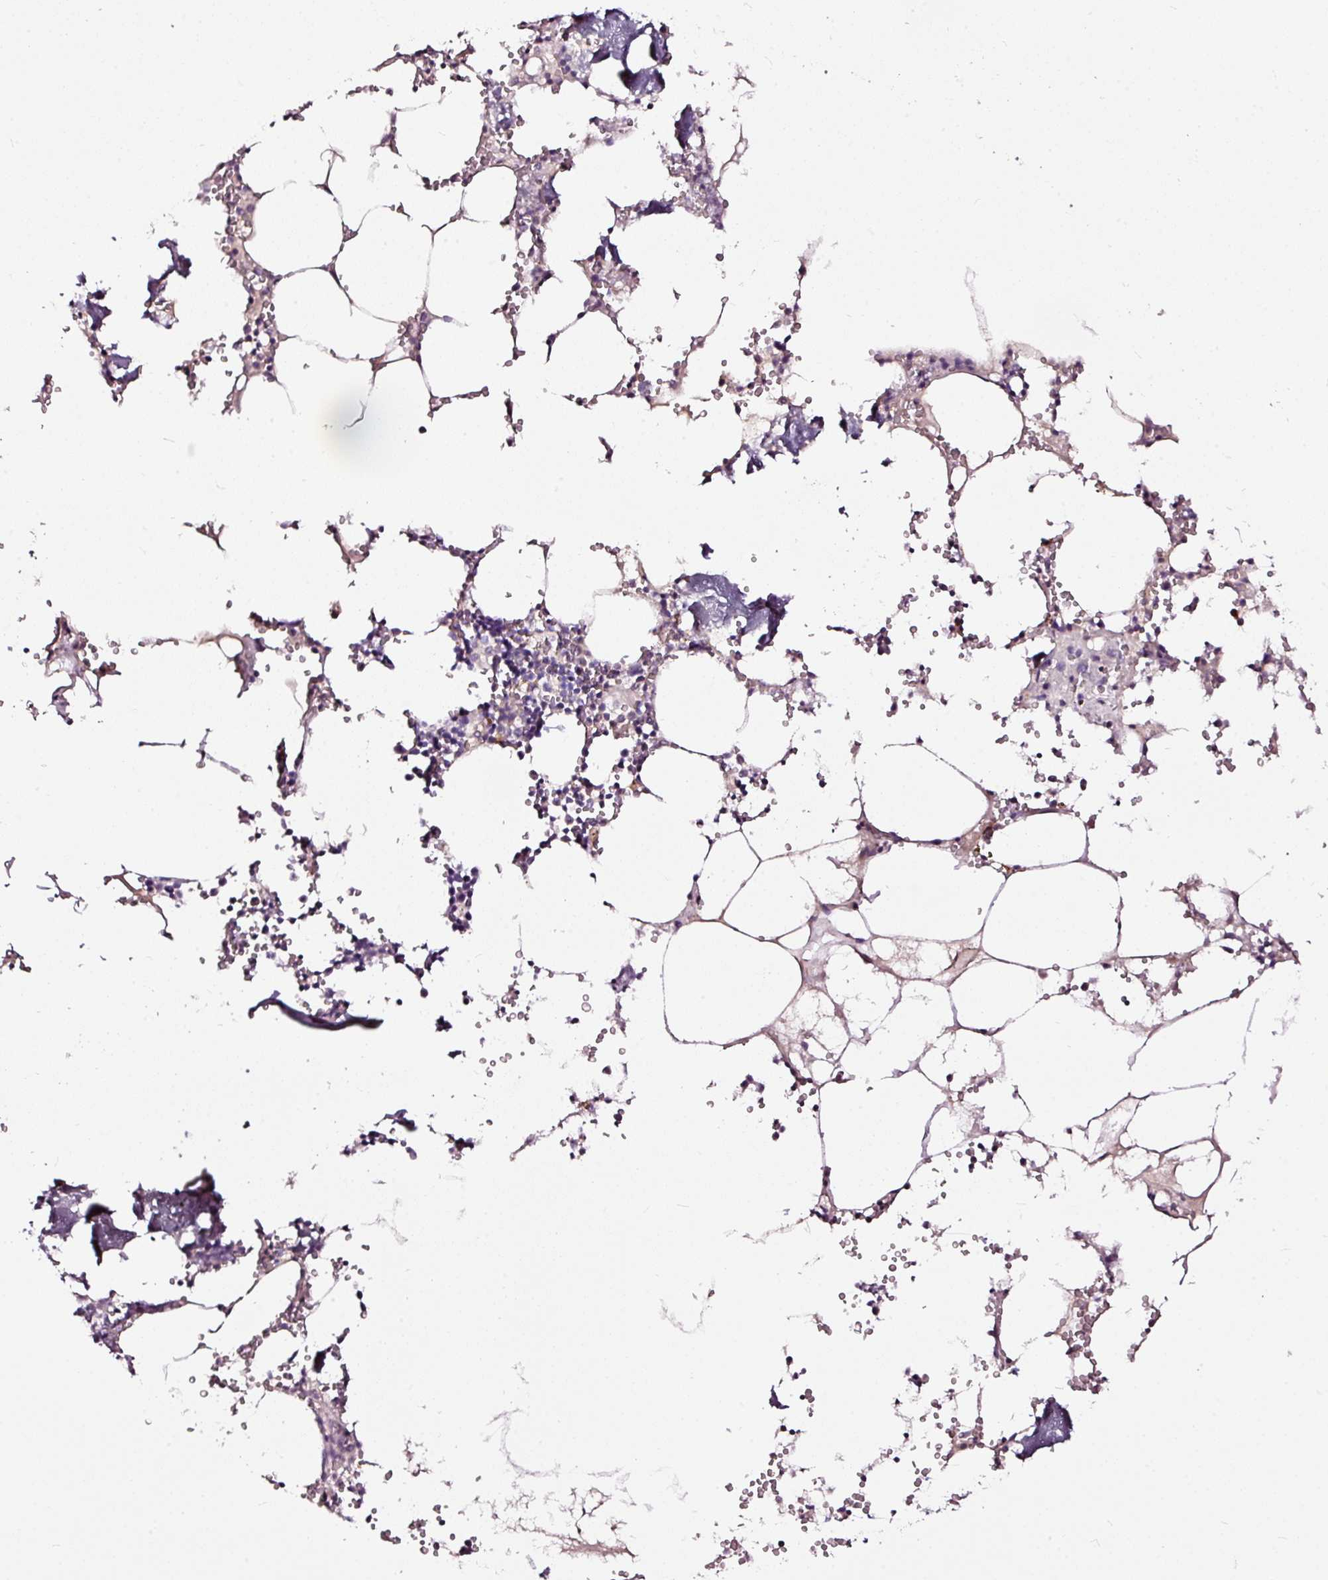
{"staining": {"intensity": "negative", "quantity": "none", "location": "none"}, "tissue": "bone marrow", "cell_type": "Hematopoietic cells", "image_type": "normal", "snomed": [{"axis": "morphology", "description": "Normal tissue, NOS"}, {"axis": "topography", "description": "Bone marrow"}], "caption": "Immunohistochemistry micrograph of unremarkable human bone marrow stained for a protein (brown), which displays no expression in hematopoietic cells.", "gene": "LAMP3", "patient": {"sex": "male", "age": 54}}